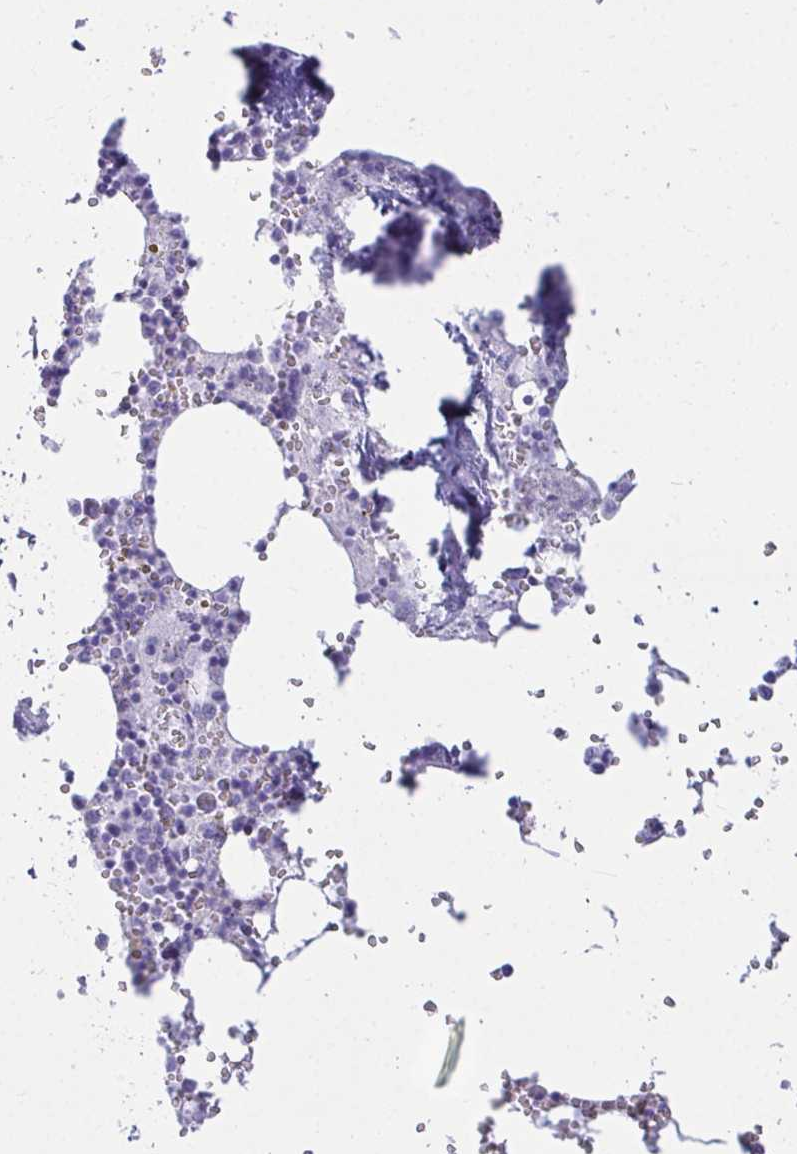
{"staining": {"intensity": "negative", "quantity": "none", "location": "none"}, "tissue": "bone marrow", "cell_type": "Hematopoietic cells", "image_type": "normal", "snomed": [{"axis": "morphology", "description": "Normal tissue, NOS"}, {"axis": "topography", "description": "Bone marrow"}], "caption": "DAB (3,3'-diaminobenzidine) immunohistochemical staining of unremarkable human bone marrow displays no significant positivity in hematopoietic cells. (Stains: DAB immunohistochemistry (IHC) with hematoxylin counter stain, Microscopy: brightfield microscopy at high magnification).", "gene": "CLGN", "patient": {"sex": "male", "age": 54}}